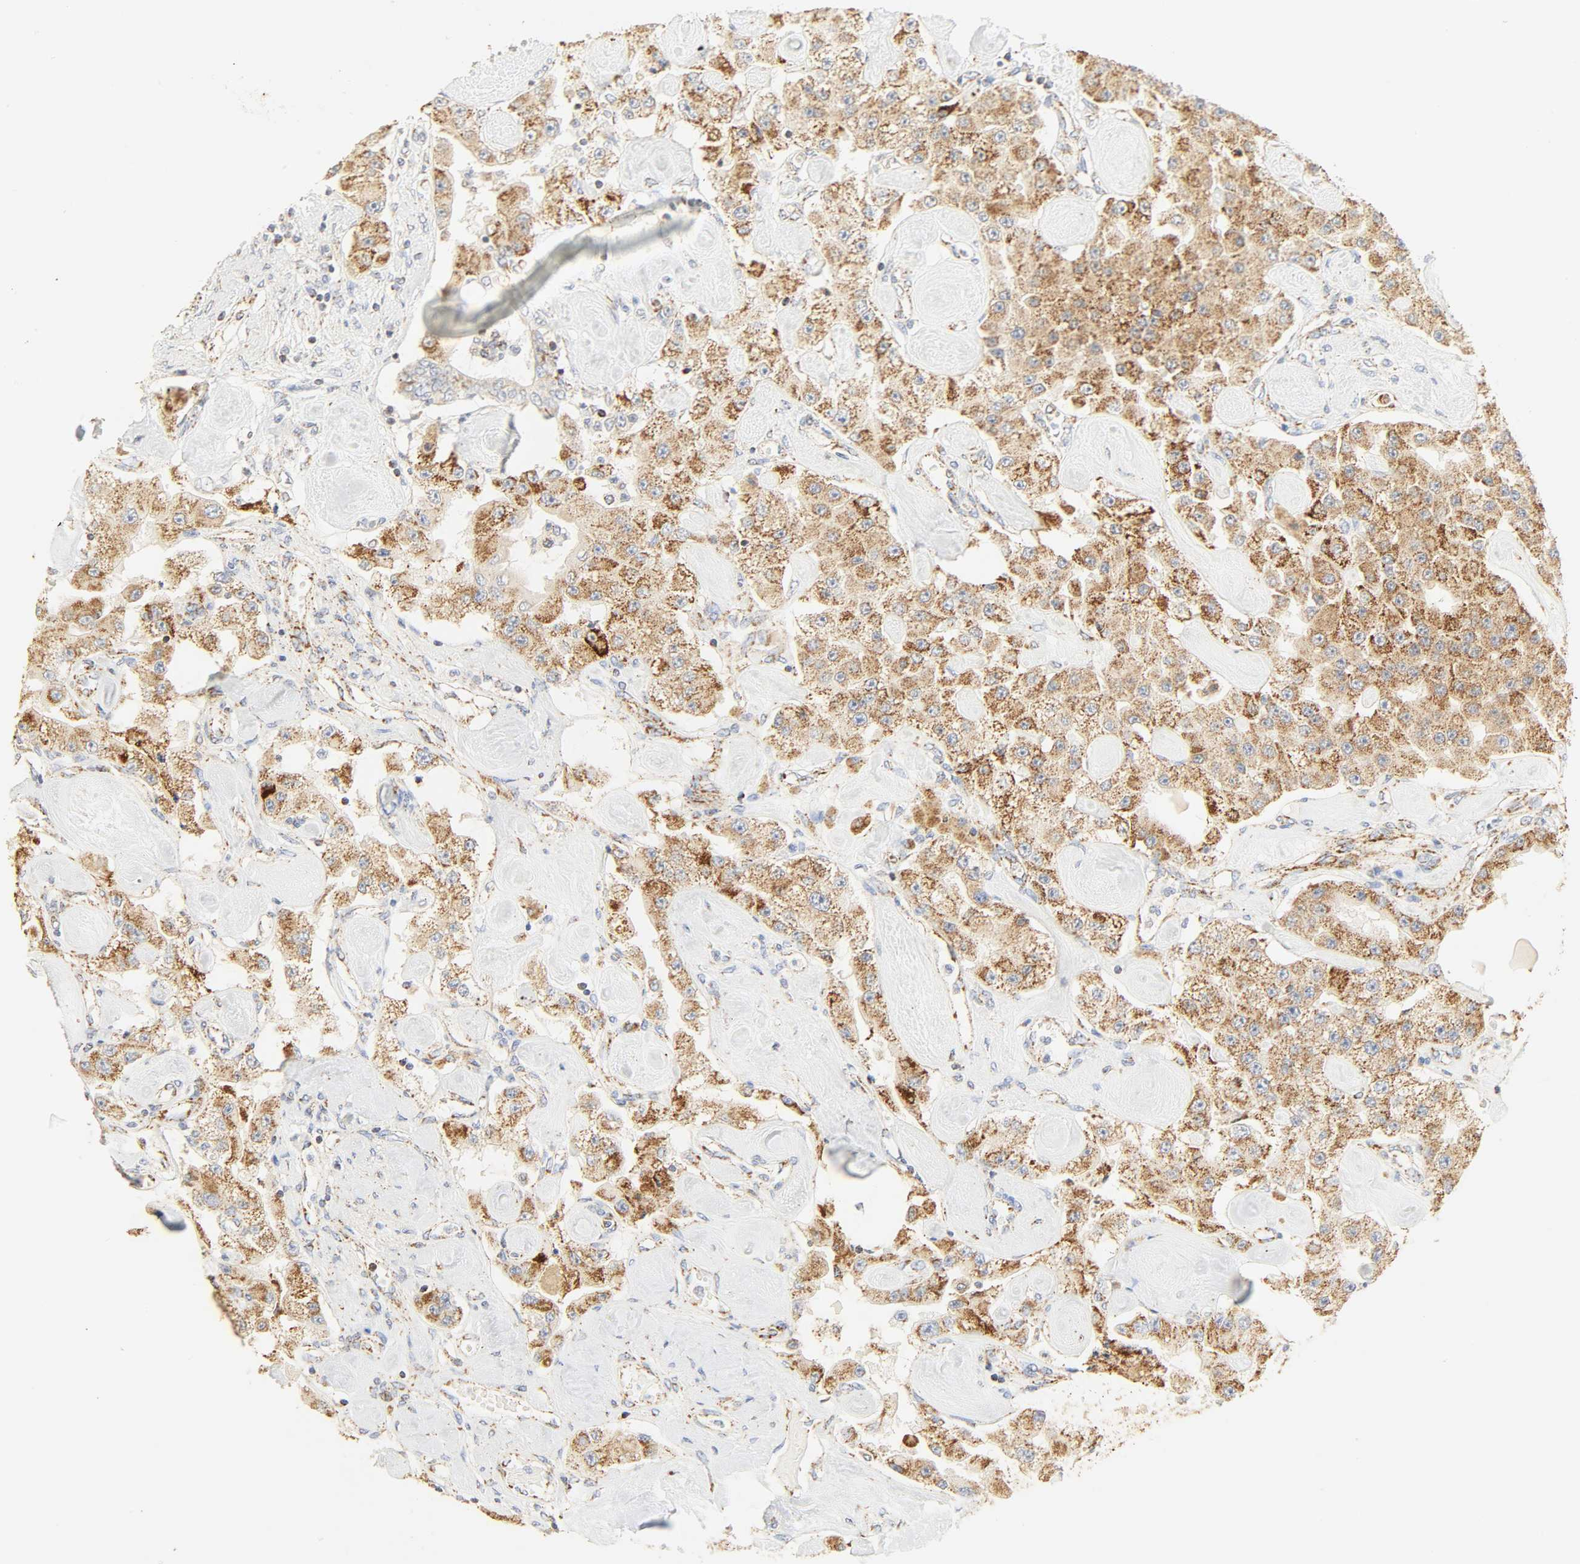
{"staining": {"intensity": "moderate", "quantity": ">75%", "location": "cytoplasmic/membranous"}, "tissue": "carcinoid", "cell_type": "Tumor cells", "image_type": "cancer", "snomed": [{"axis": "morphology", "description": "Carcinoid, malignant, NOS"}, {"axis": "topography", "description": "Pancreas"}], "caption": "Immunohistochemistry micrograph of human malignant carcinoid stained for a protein (brown), which exhibits medium levels of moderate cytoplasmic/membranous positivity in approximately >75% of tumor cells.", "gene": "ACAT1", "patient": {"sex": "male", "age": 41}}